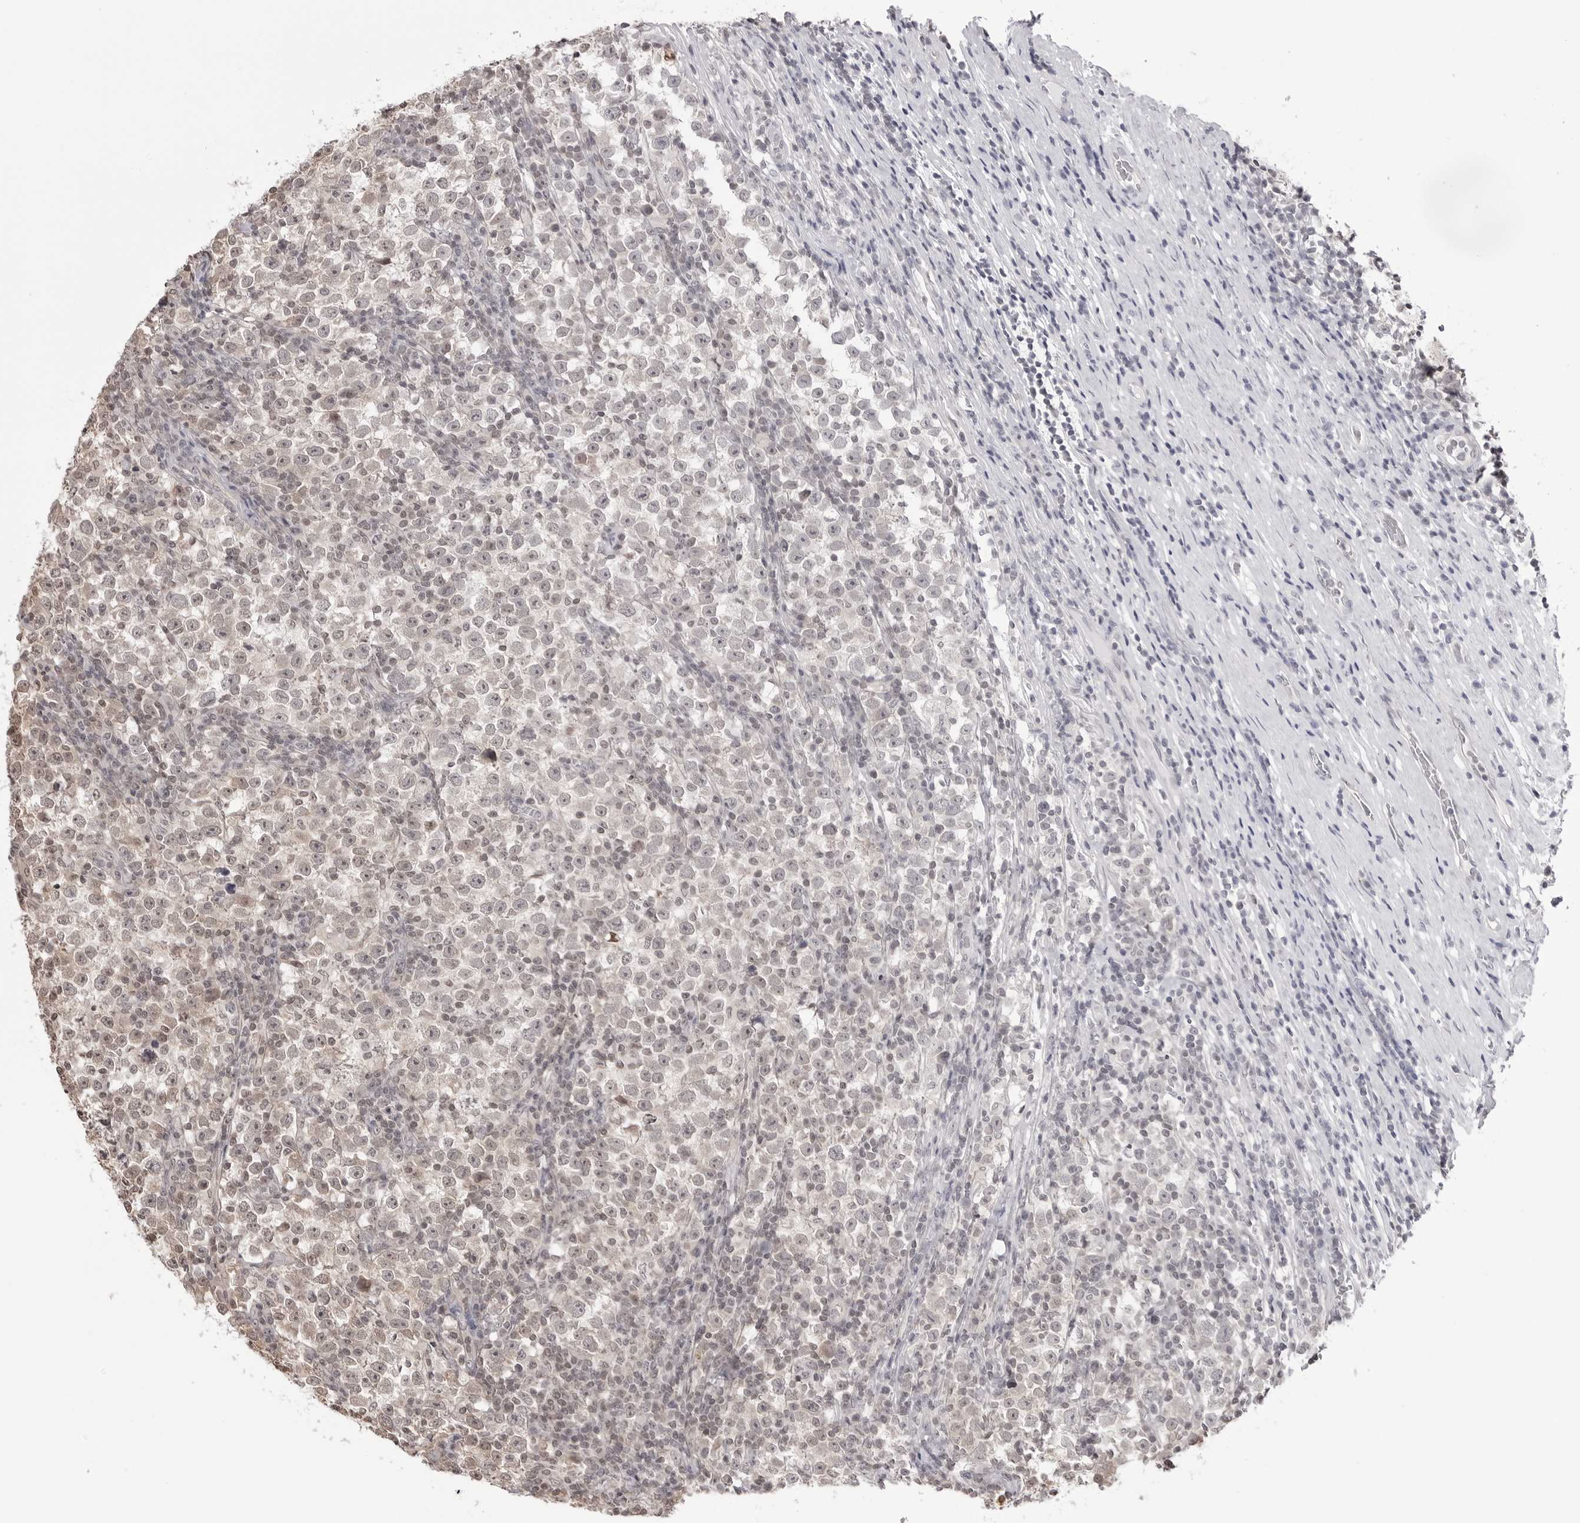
{"staining": {"intensity": "negative", "quantity": "none", "location": "none"}, "tissue": "testis cancer", "cell_type": "Tumor cells", "image_type": "cancer", "snomed": [{"axis": "morphology", "description": "Normal tissue, NOS"}, {"axis": "morphology", "description": "Seminoma, NOS"}, {"axis": "topography", "description": "Testis"}], "caption": "Tumor cells show no significant expression in testis cancer.", "gene": "YWHAG", "patient": {"sex": "male", "age": 43}}